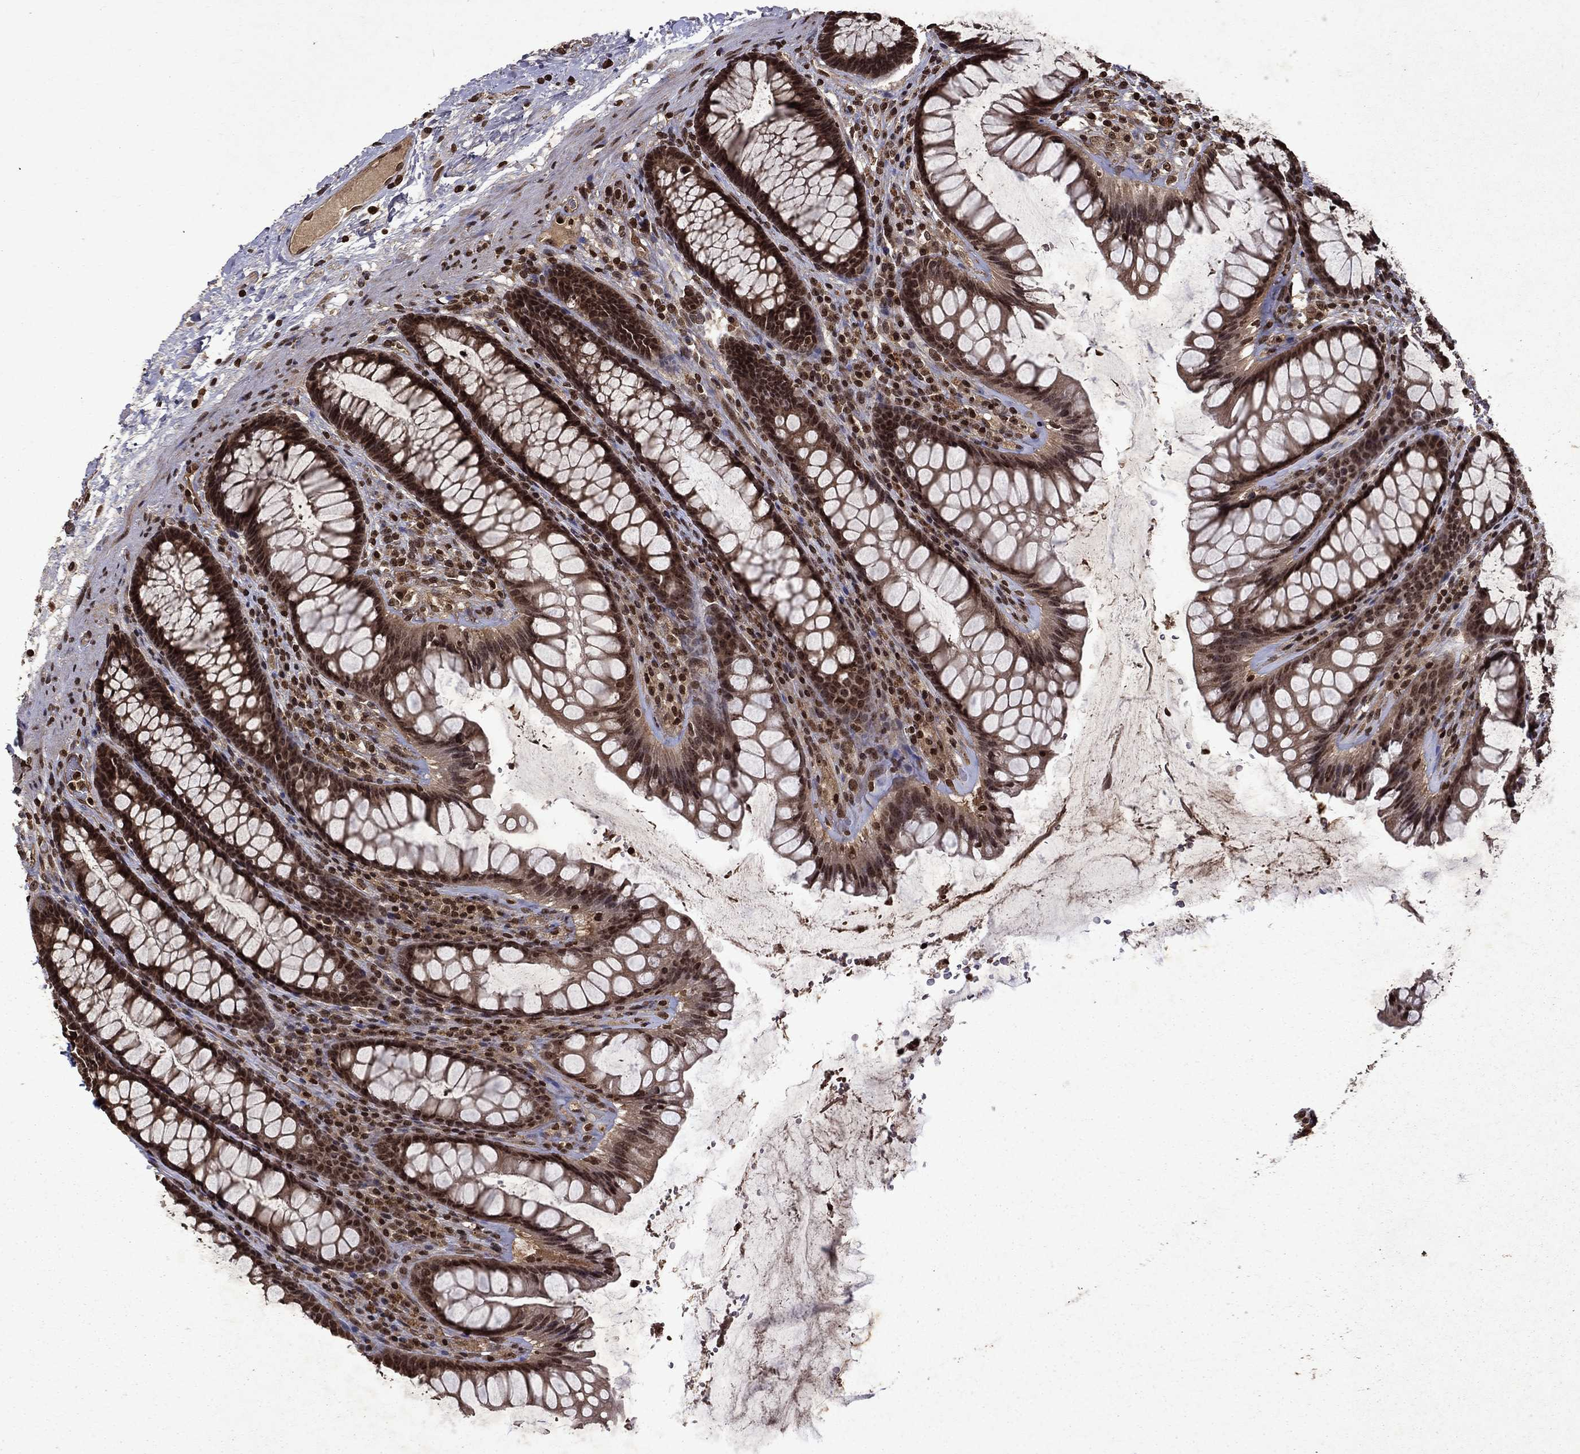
{"staining": {"intensity": "strong", "quantity": ">75%", "location": "cytoplasmic/membranous,nuclear"}, "tissue": "rectum", "cell_type": "Glandular cells", "image_type": "normal", "snomed": [{"axis": "morphology", "description": "Normal tissue, NOS"}, {"axis": "topography", "description": "Rectum"}], "caption": "High-power microscopy captured an immunohistochemistry (IHC) histopathology image of normal rectum, revealing strong cytoplasmic/membranous,nuclear staining in approximately >75% of glandular cells.", "gene": "PIN4", "patient": {"sex": "male", "age": 72}}